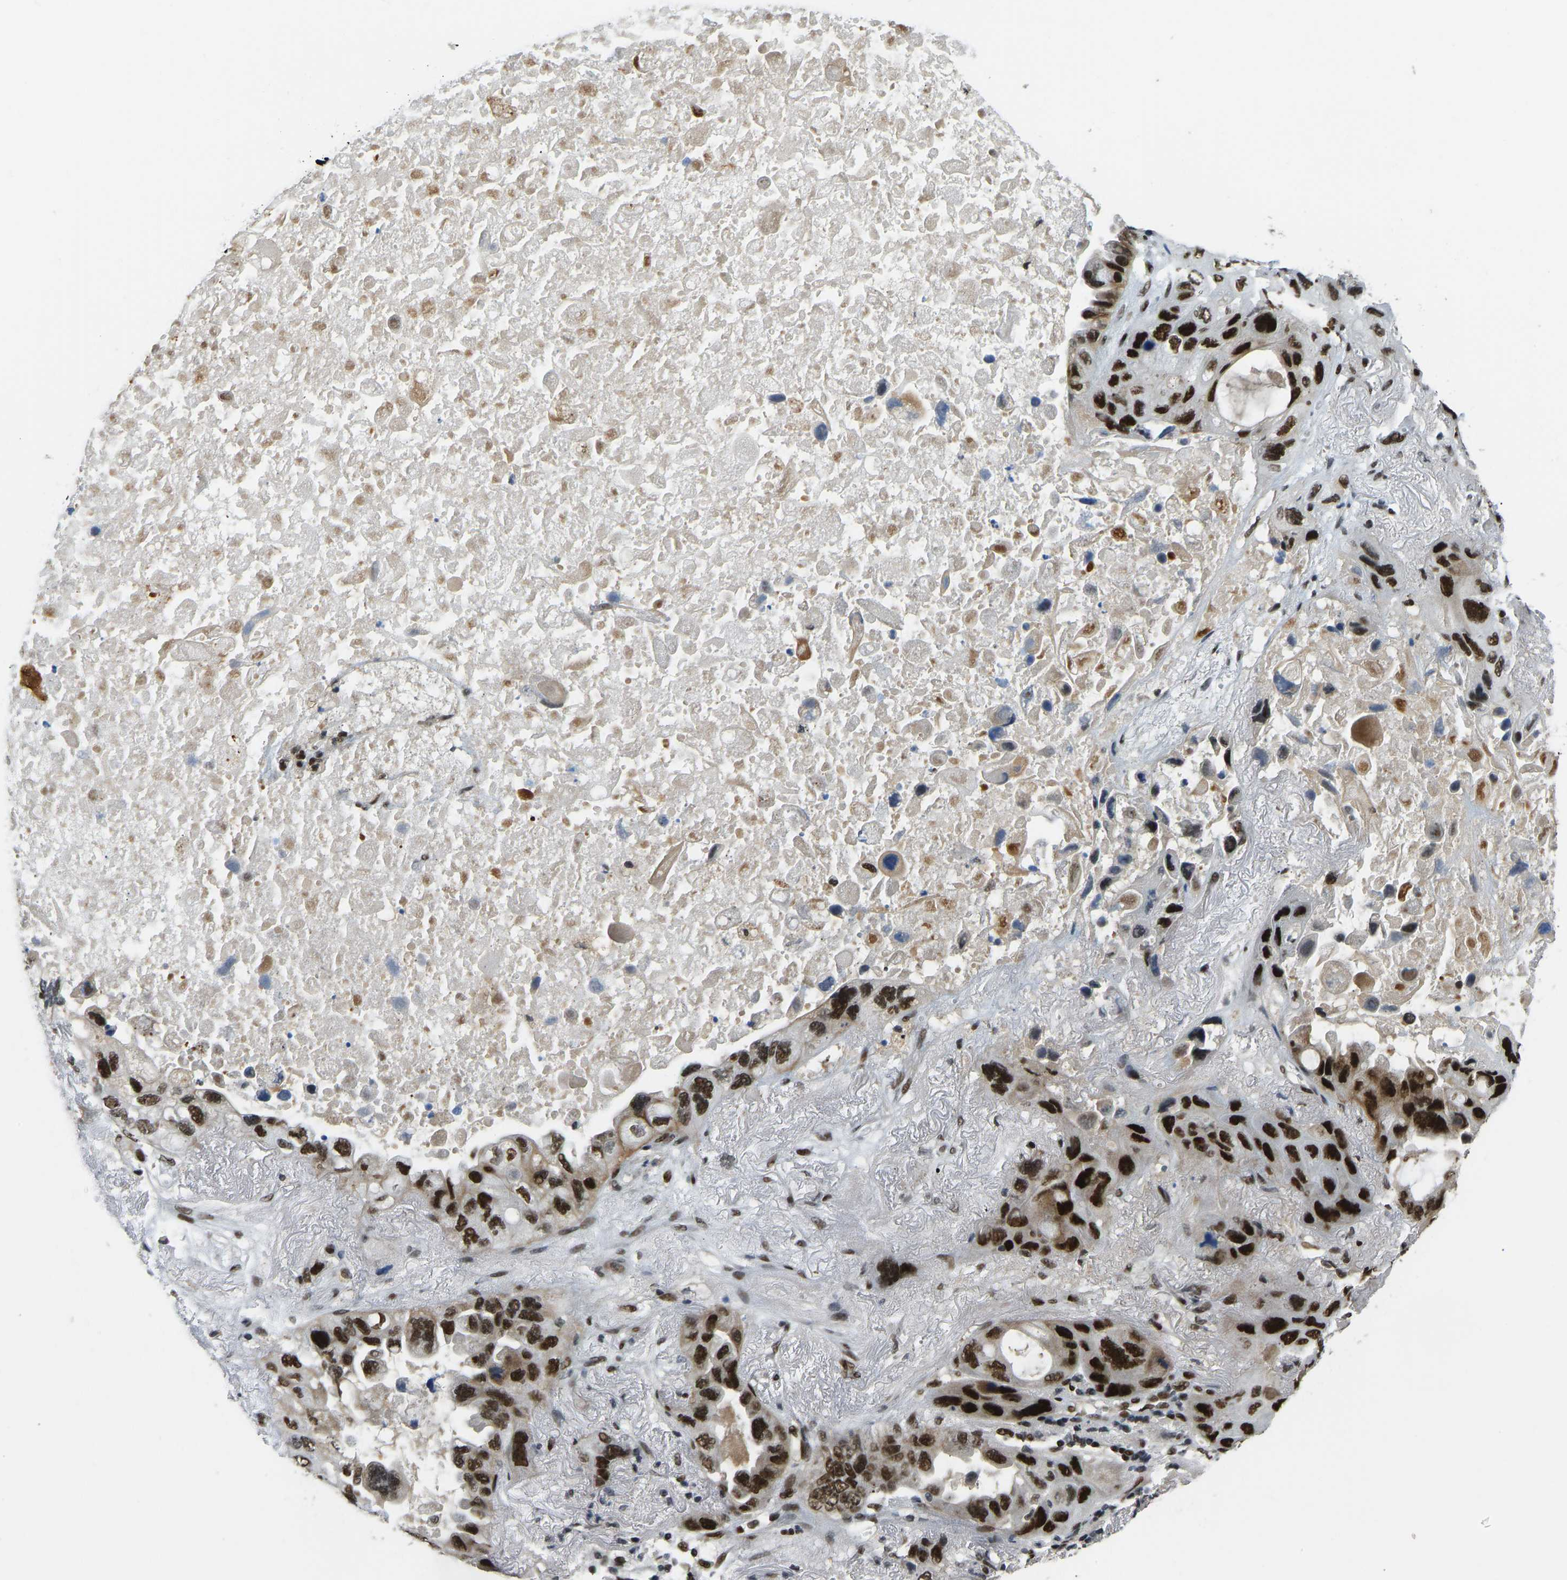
{"staining": {"intensity": "strong", "quantity": ">75%", "location": "nuclear"}, "tissue": "lung cancer", "cell_type": "Tumor cells", "image_type": "cancer", "snomed": [{"axis": "morphology", "description": "Squamous cell carcinoma, NOS"}, {"axis": "topography", "description": "Lung"}], "caption": "Lung cancer (squamous cell carcinoma) was stained to show a protein in brown. There is high levels of strong nuclear expression in approximately >75% of tumor cells. The staining was performed using DAB (3,3'-diaminobenzidine) to visualize the protein expression in brown, while the nuclei were stained in blue with hematoxylin (Magnification: 20x).", "gene": "FOXK1", "patient": {"sex": "female", "age": 73}}